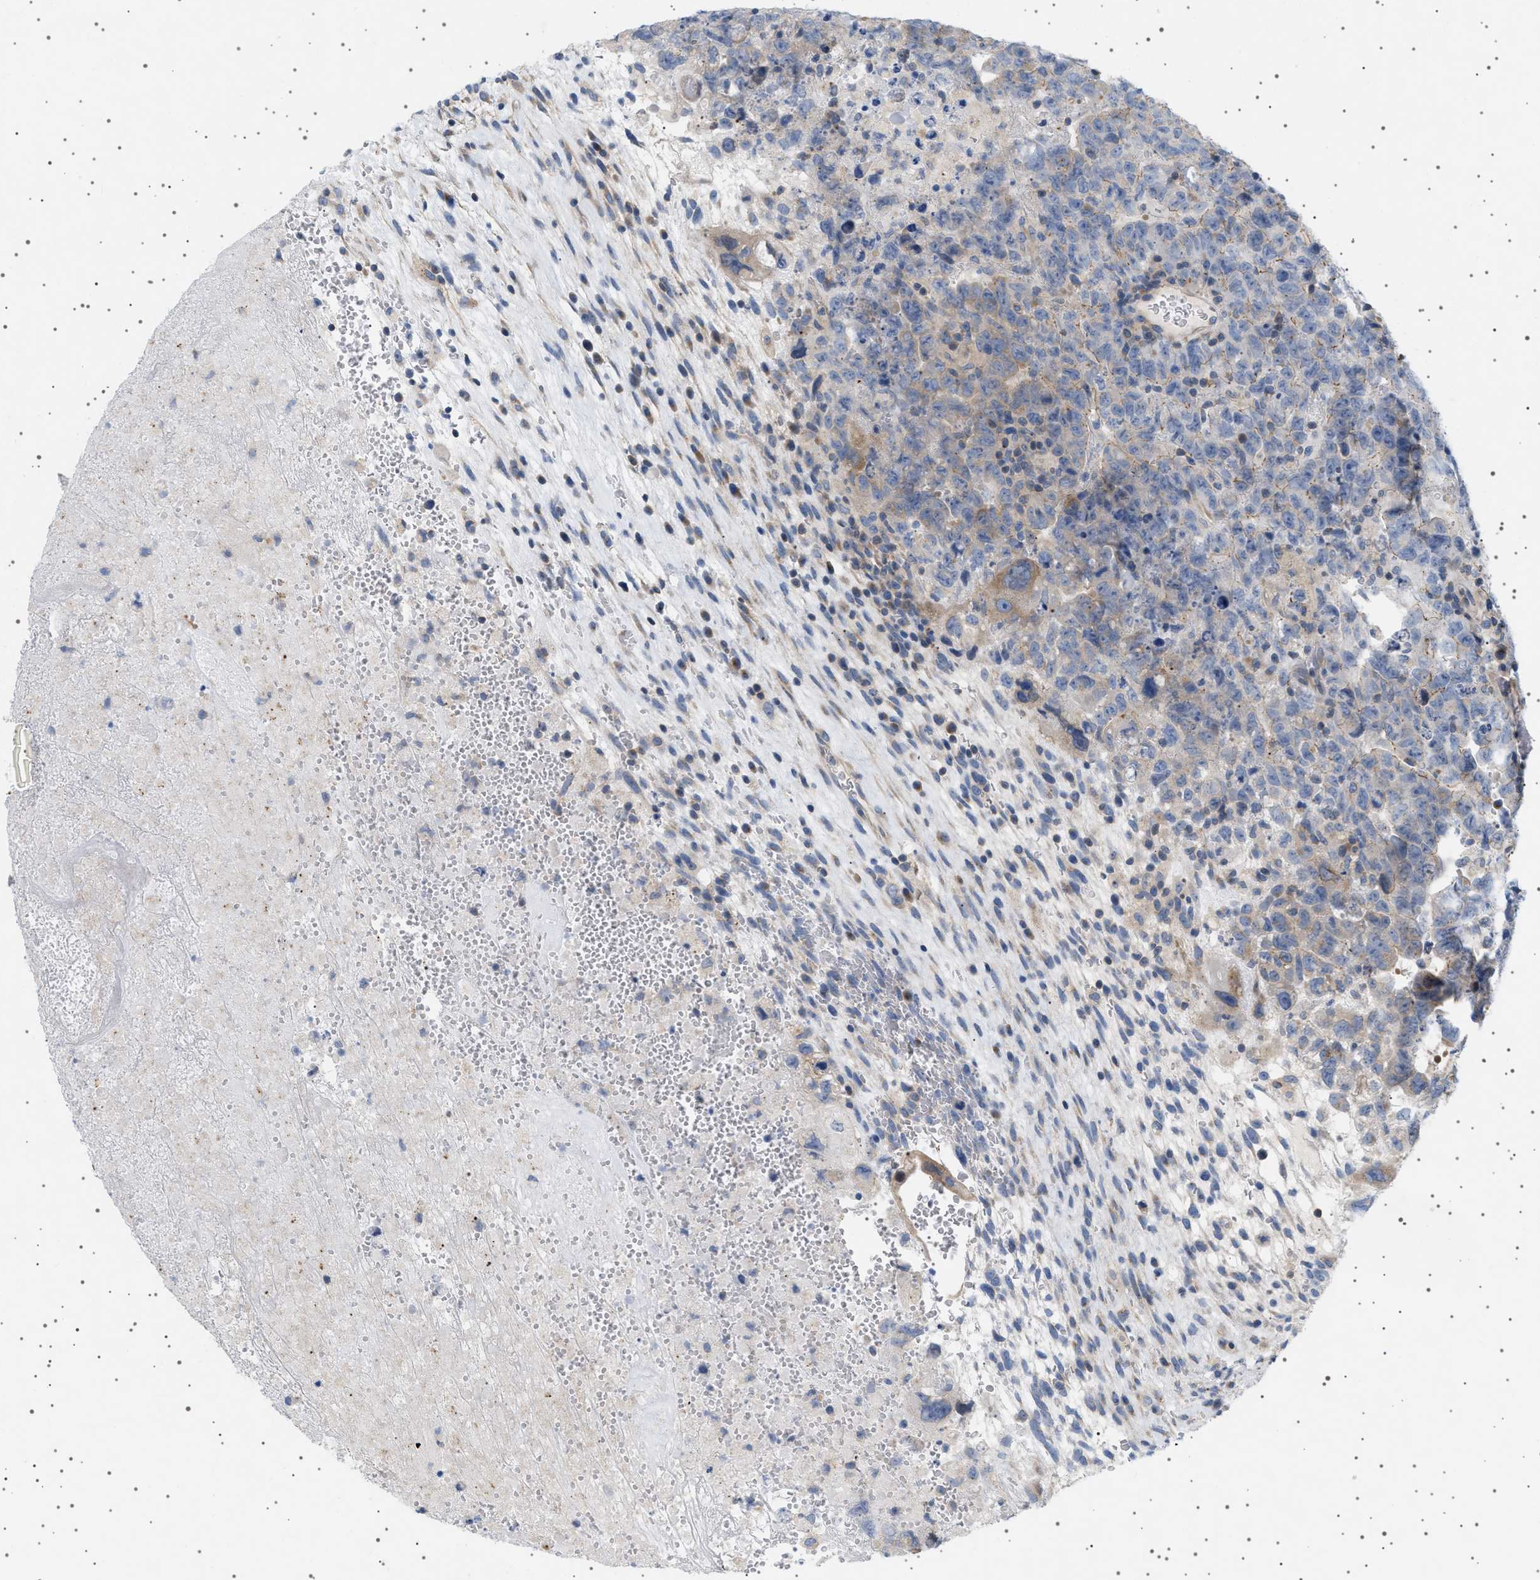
{"staining": {"intensity": "weak", "quantity": "<25%", "location": "cytoplasmic/membranous"}, "tissue": "testis cancer", "cell_type": "Tumor cells", "image_type": "cancer", "snomed": [{"axis": "morphology", "description": "Carcinoma, Embryonal, NOS"}, {"axis": "topography", "description": "Testis"}], "caption": "DAB (3,3'-diaminobenzidine) immunohistochemical staining of testis cancer displays no significant expression in tumor cells. (Brightfield microscopy of DAB (3,3'-diaminobenzidine) immunohistochemistry (IHC) at high magnification).", "gene": "ADCY10", "patient": {"sex": "male", "age": 28}}